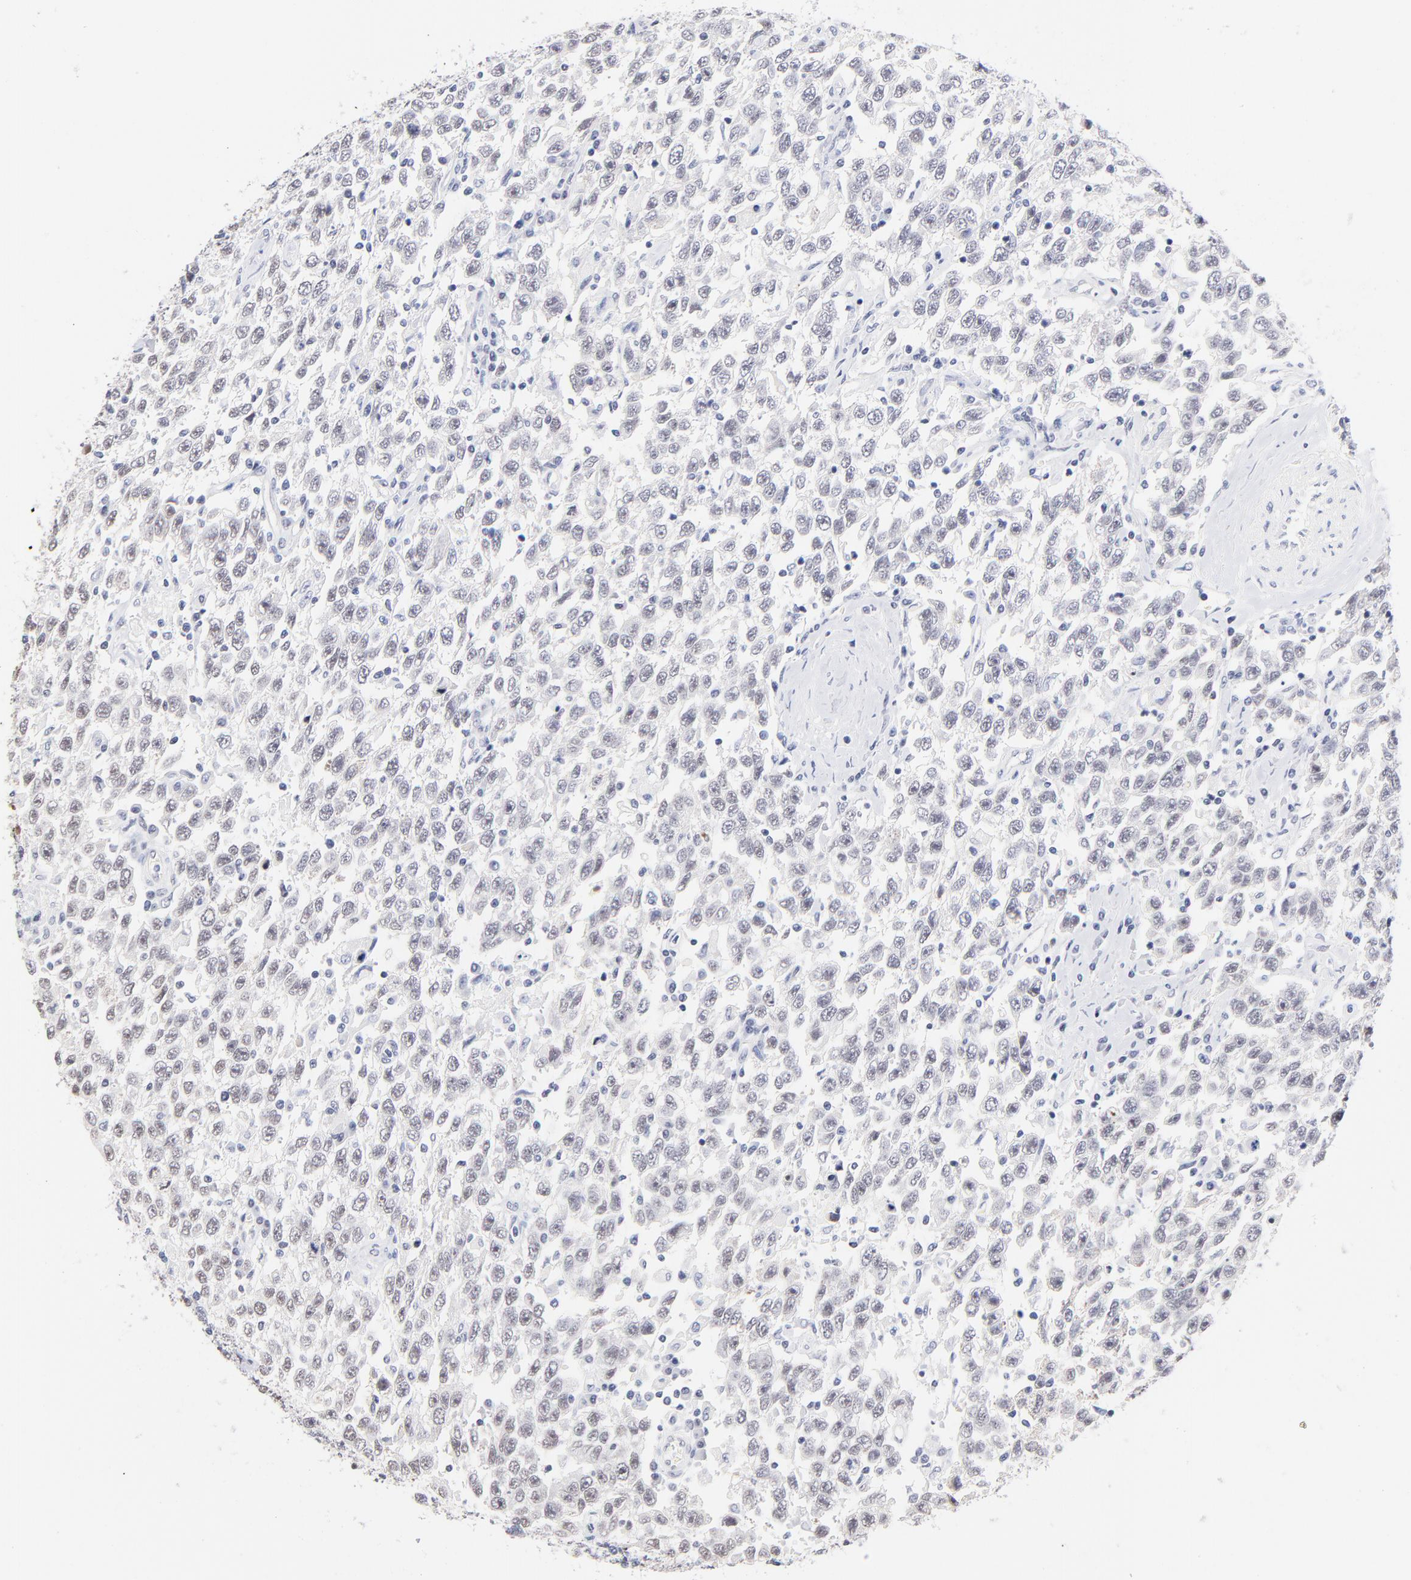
{"staining": {"intensity": "weak", "quantity": ">75%", "location": "nuclear"}, "tissue": "testis cancer", "cell_type": "Tumor cells", "image_type": "cancer", "snomed": [{"axis": "morphology", "description": "Seminoma, NOS"}, {"axis": "topography", "description": "Testis"}], "caption": "A brown stain shows weak nuclear staining of a protein in human testis cancer tumor cells.", "gene": "ZNF74", "patient": {"sex": "male", "age": 41}}